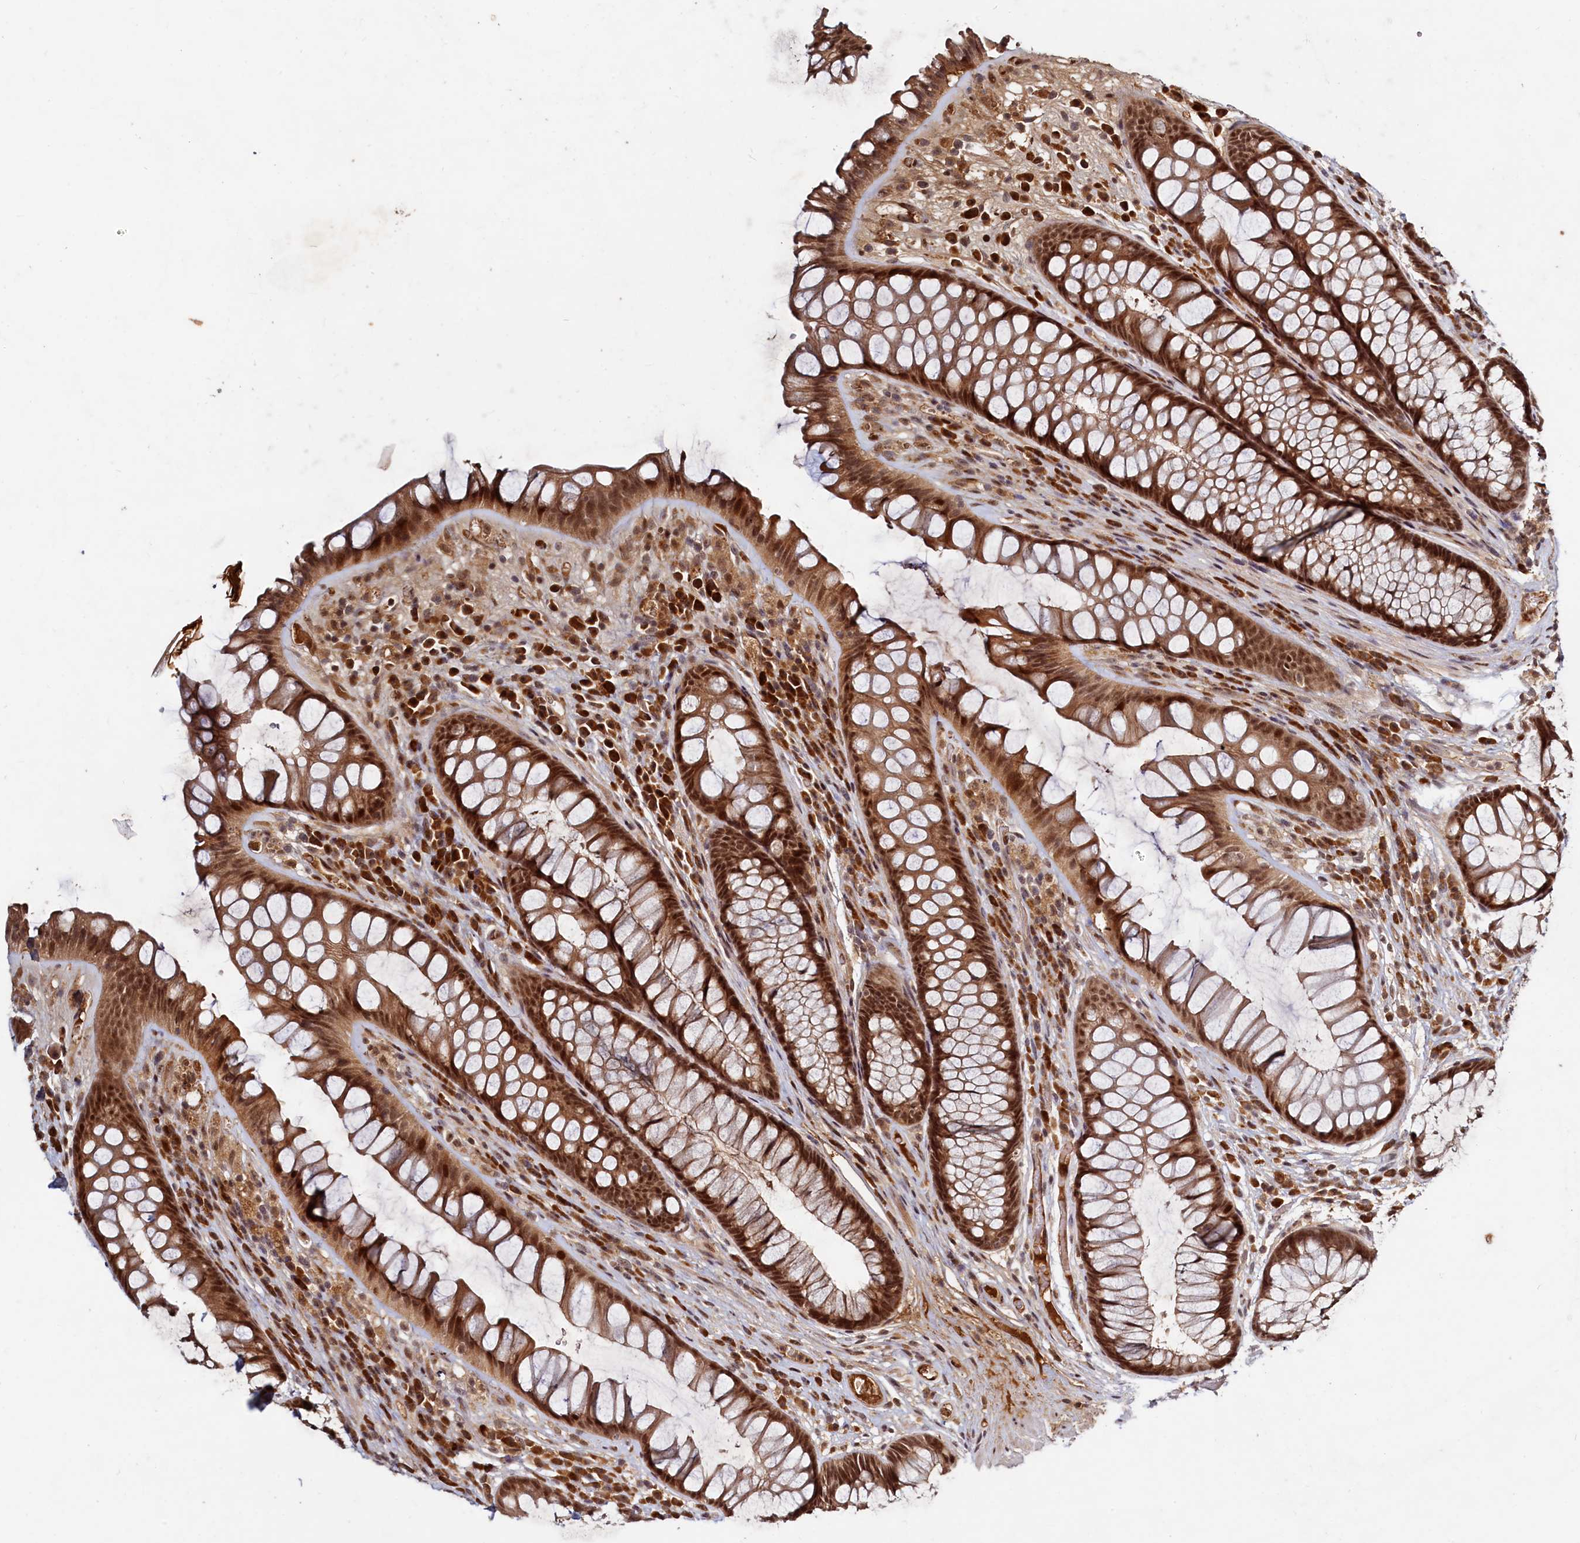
{"staining": {"intensity": "strong", "quantity": ">75%", "location": "cytoplasmic/membranous,nuclear"}, "tissue": "rectum", "cell_type": "Glandular cells", "image_type": "normal", "snomed": [{"axis": "morphology", "description": "Normal tissue, NOS"}, {"axis": "topography", "description": "Rectum"}], "caption": "Immunohistochemical staining of unremarkable human rectum shows strong cytoplasmic/membranous,nuclear protein staining in about >75% of glandular cells. (DAB (3,3'-diaminobenzidine) IHC, brown staining for protein, blue staining for nuclei).", "gene": "TRAPPC4", "patient": {"sex": "male", "age": 74}}